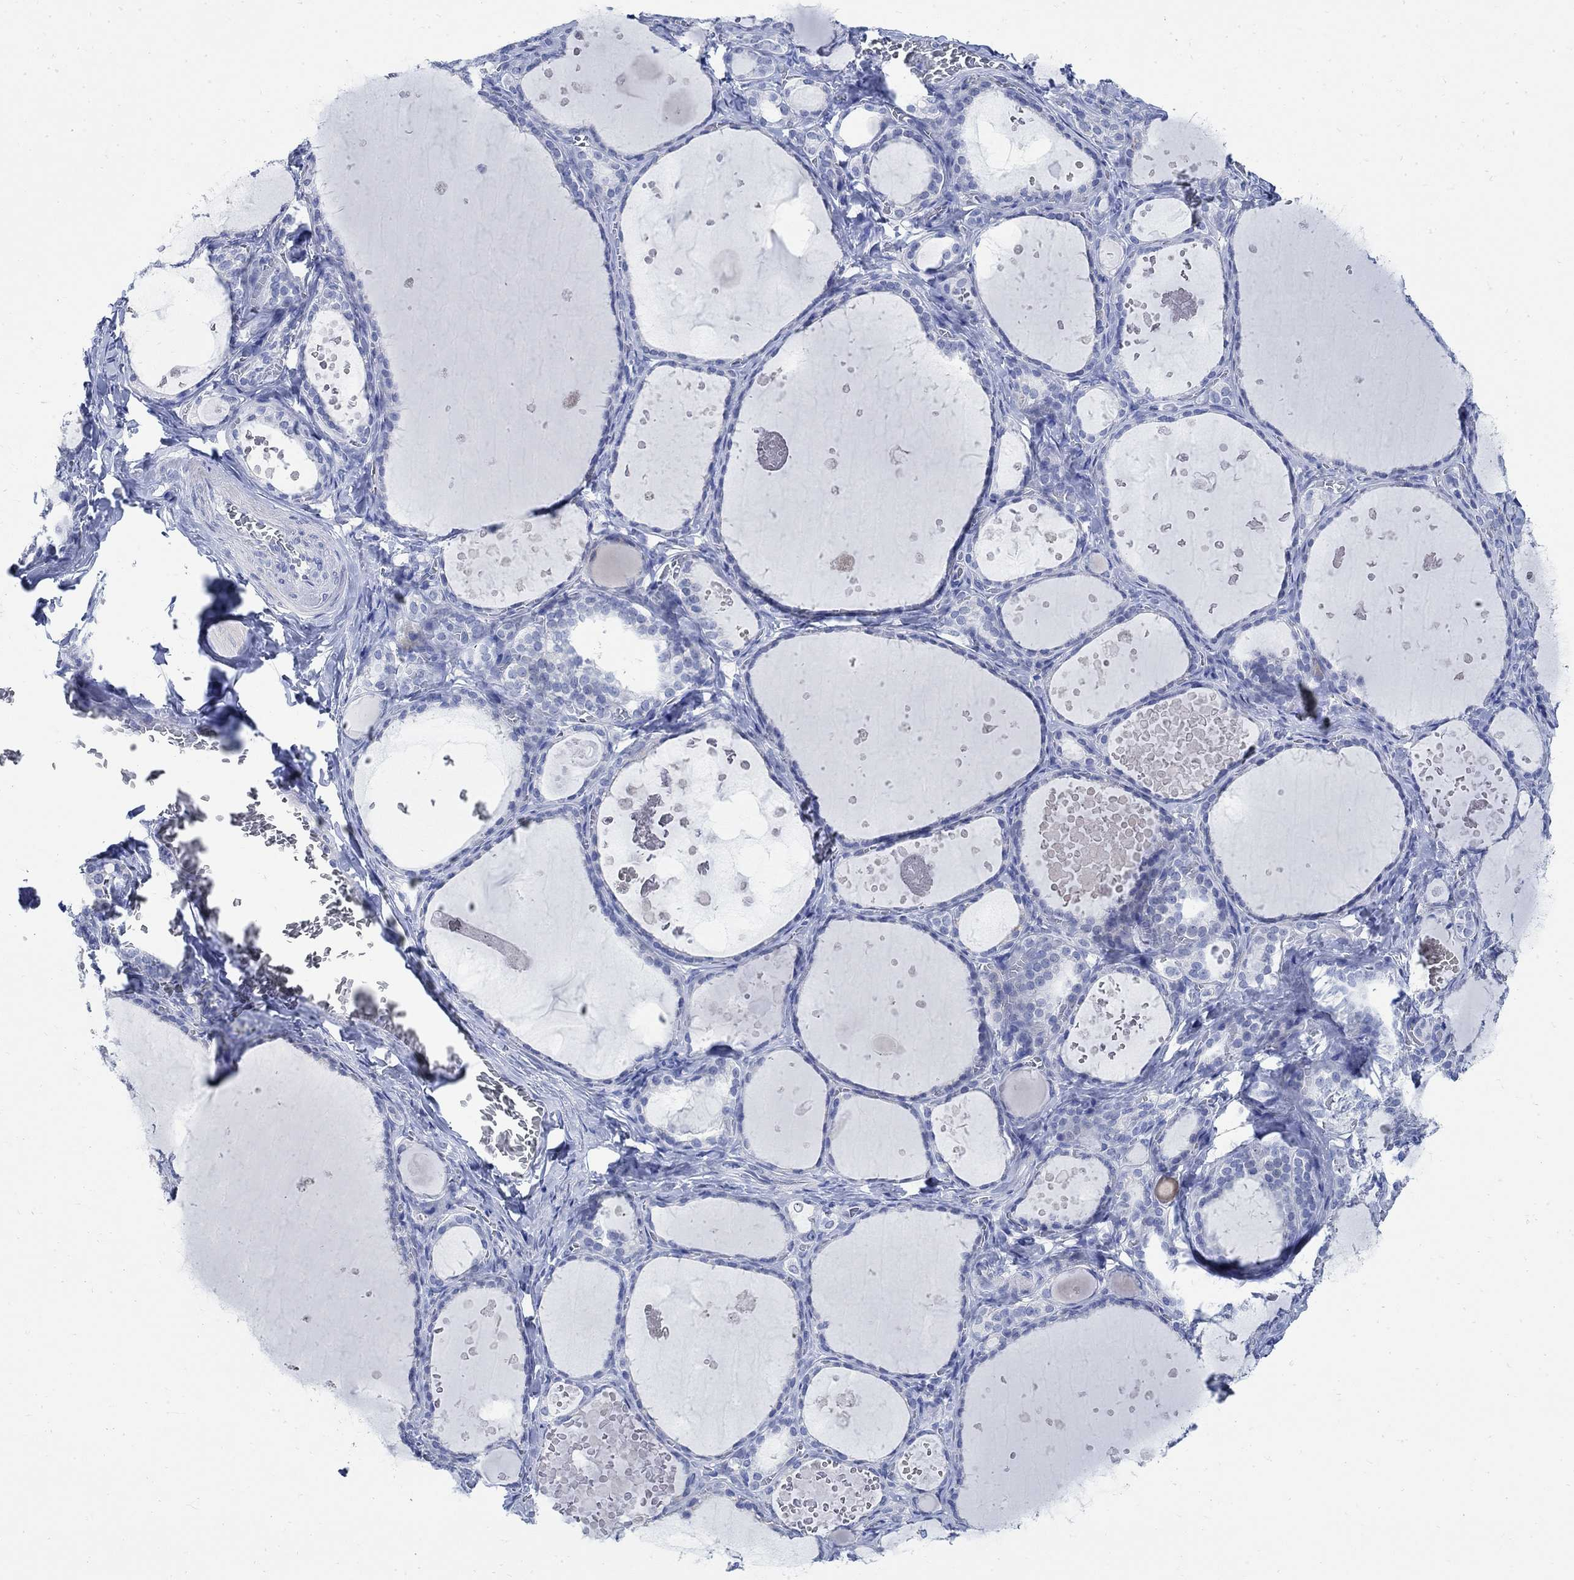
{"staining": {"intensity": "negative", "quantity": "none", "location": "none"}, "tissue": "thyroid gland", "cell_type": "Glandular cells", "image_type": "normal", "snomed": [{"axis": "morphology", "description": "Normal tissue, NOS"}, {"axis": "topography", "description": "Thyroid gland"}], "caption": "The IHC micrograph has no significant positivity in glandular cells of thyroid gland.", "gene": "CAMK2N1", "patient": {"sex": "female", "age": 56}}